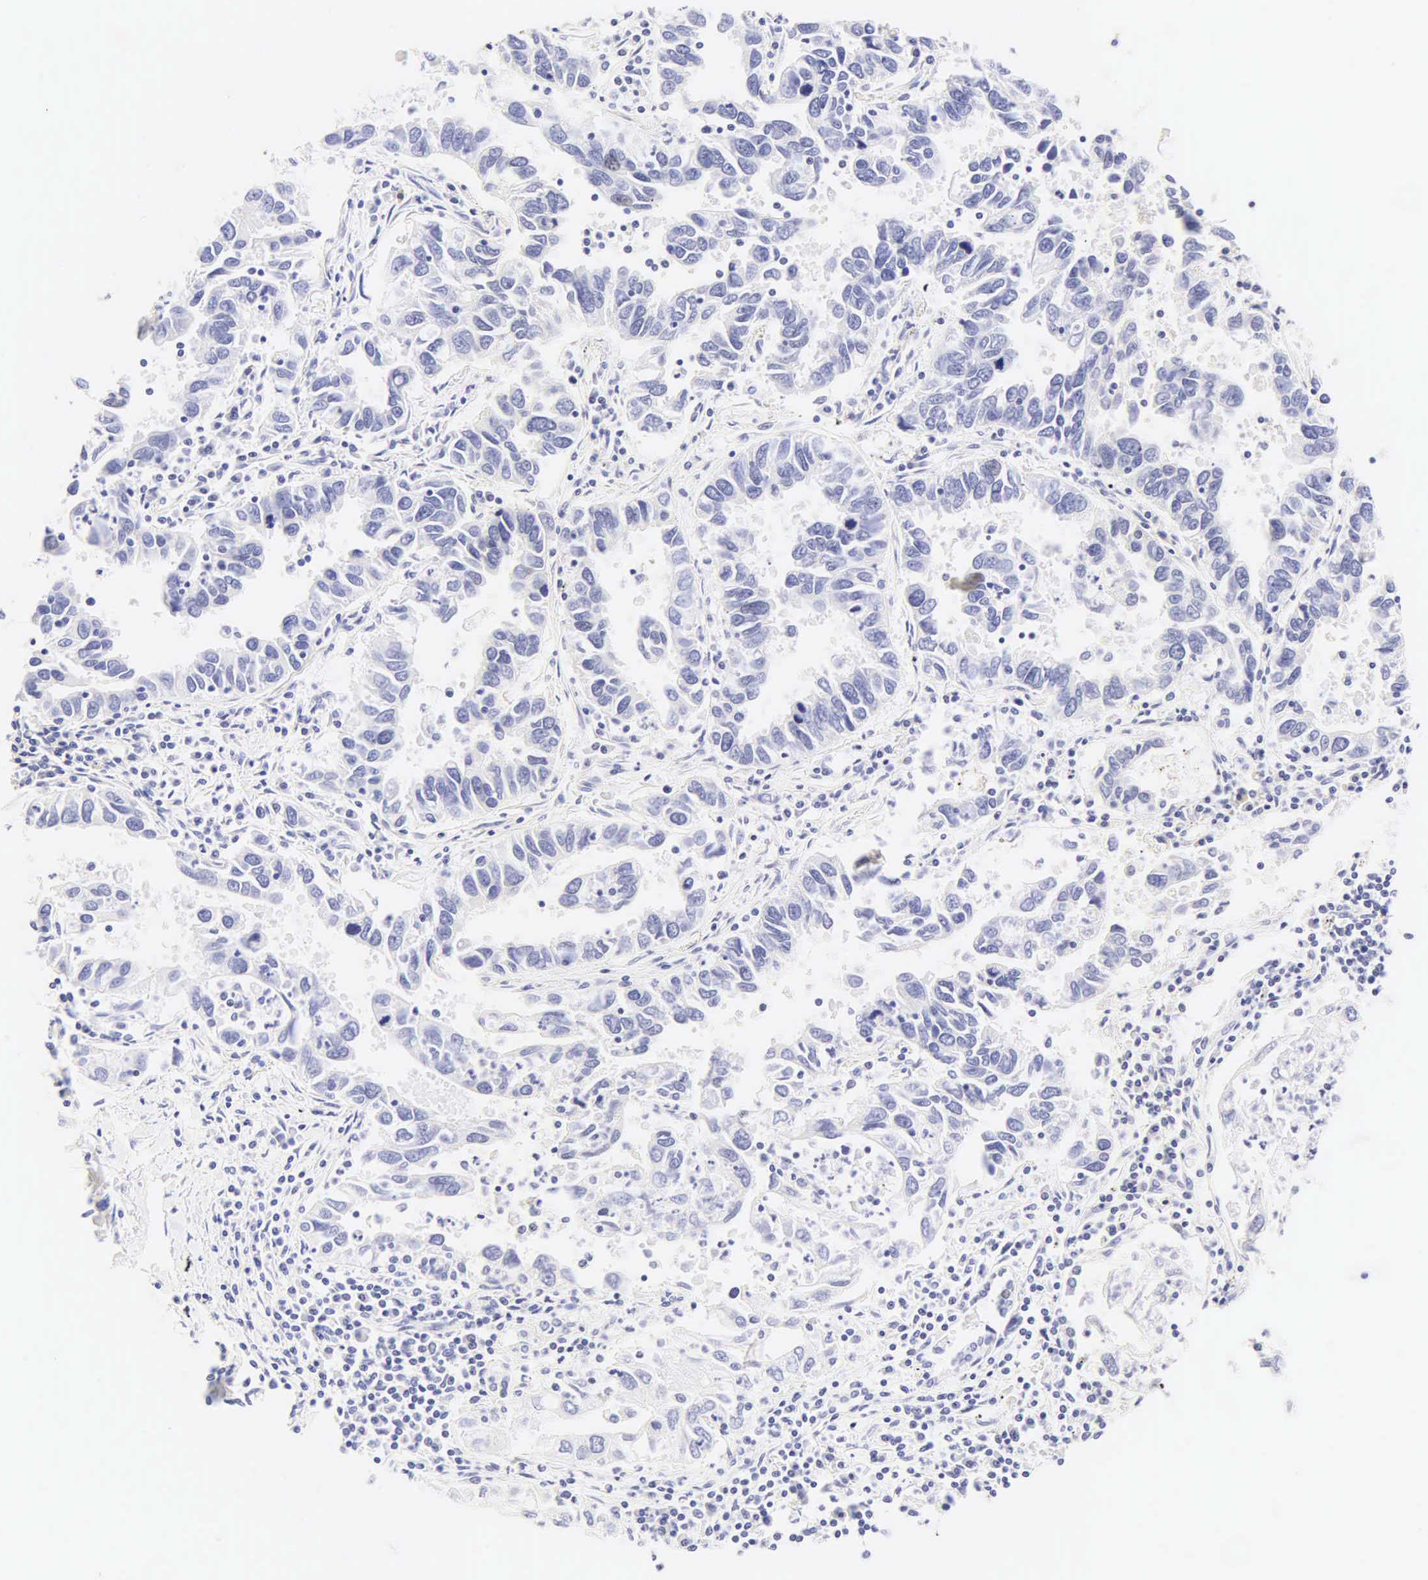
{"staining": {"intensity": "negative", "quantity": "none", "location": "none"}, "tissue": "lung cancer", "cell_type": "Tumor cells", "image_type": "cancer", "snomed": [{"axis": "morphology", "description": "Adenocarcinoma, NOS"}, {"axis": "topography", "description": "Lung"}], "caption": "Adenocarcinoma (lung) stained for a protein using immunohistochemistry demonstrates no positivity tumor cells.", "gene": "CALD1", "patient": {"sex": "male", "age": 48}}